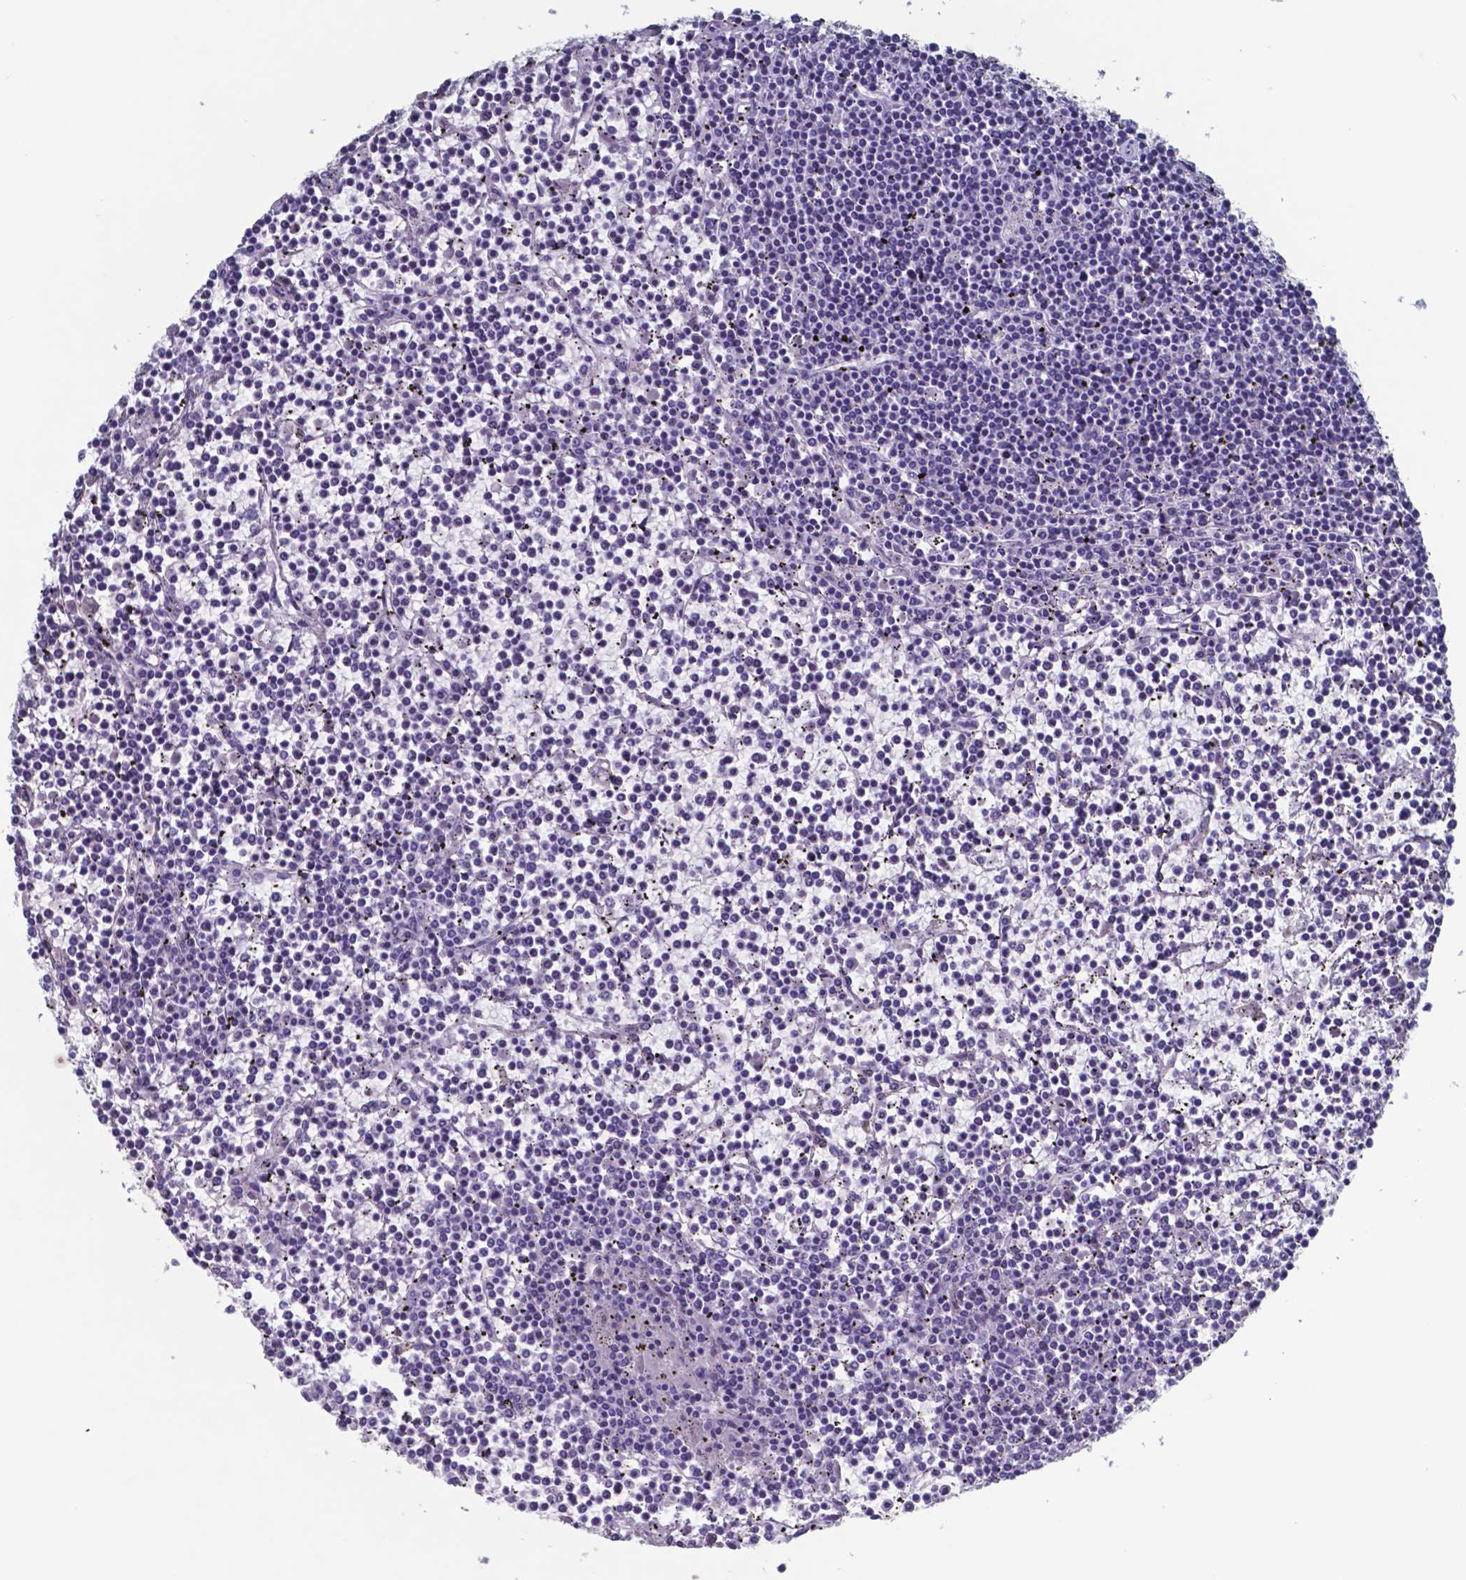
{"staining": {"intensity": "negative", "quantity": "none", "location": "none"}, "tissue": "lymphoma", "cell_type": "Tumor cells", "image_type": "cancer", "snomed": [{"axis": "morphology", "description": "Malignant lymphoma, non-Hodgkin's type, Low grade"}, {"axis": "topography", "description": "Spleen"}], "caption": "Photomicrograph shows no protein staining in tumor cells of lymphoma tissue.", "gene": "TTR", "patient": {"sex": "female", "age": 19}}